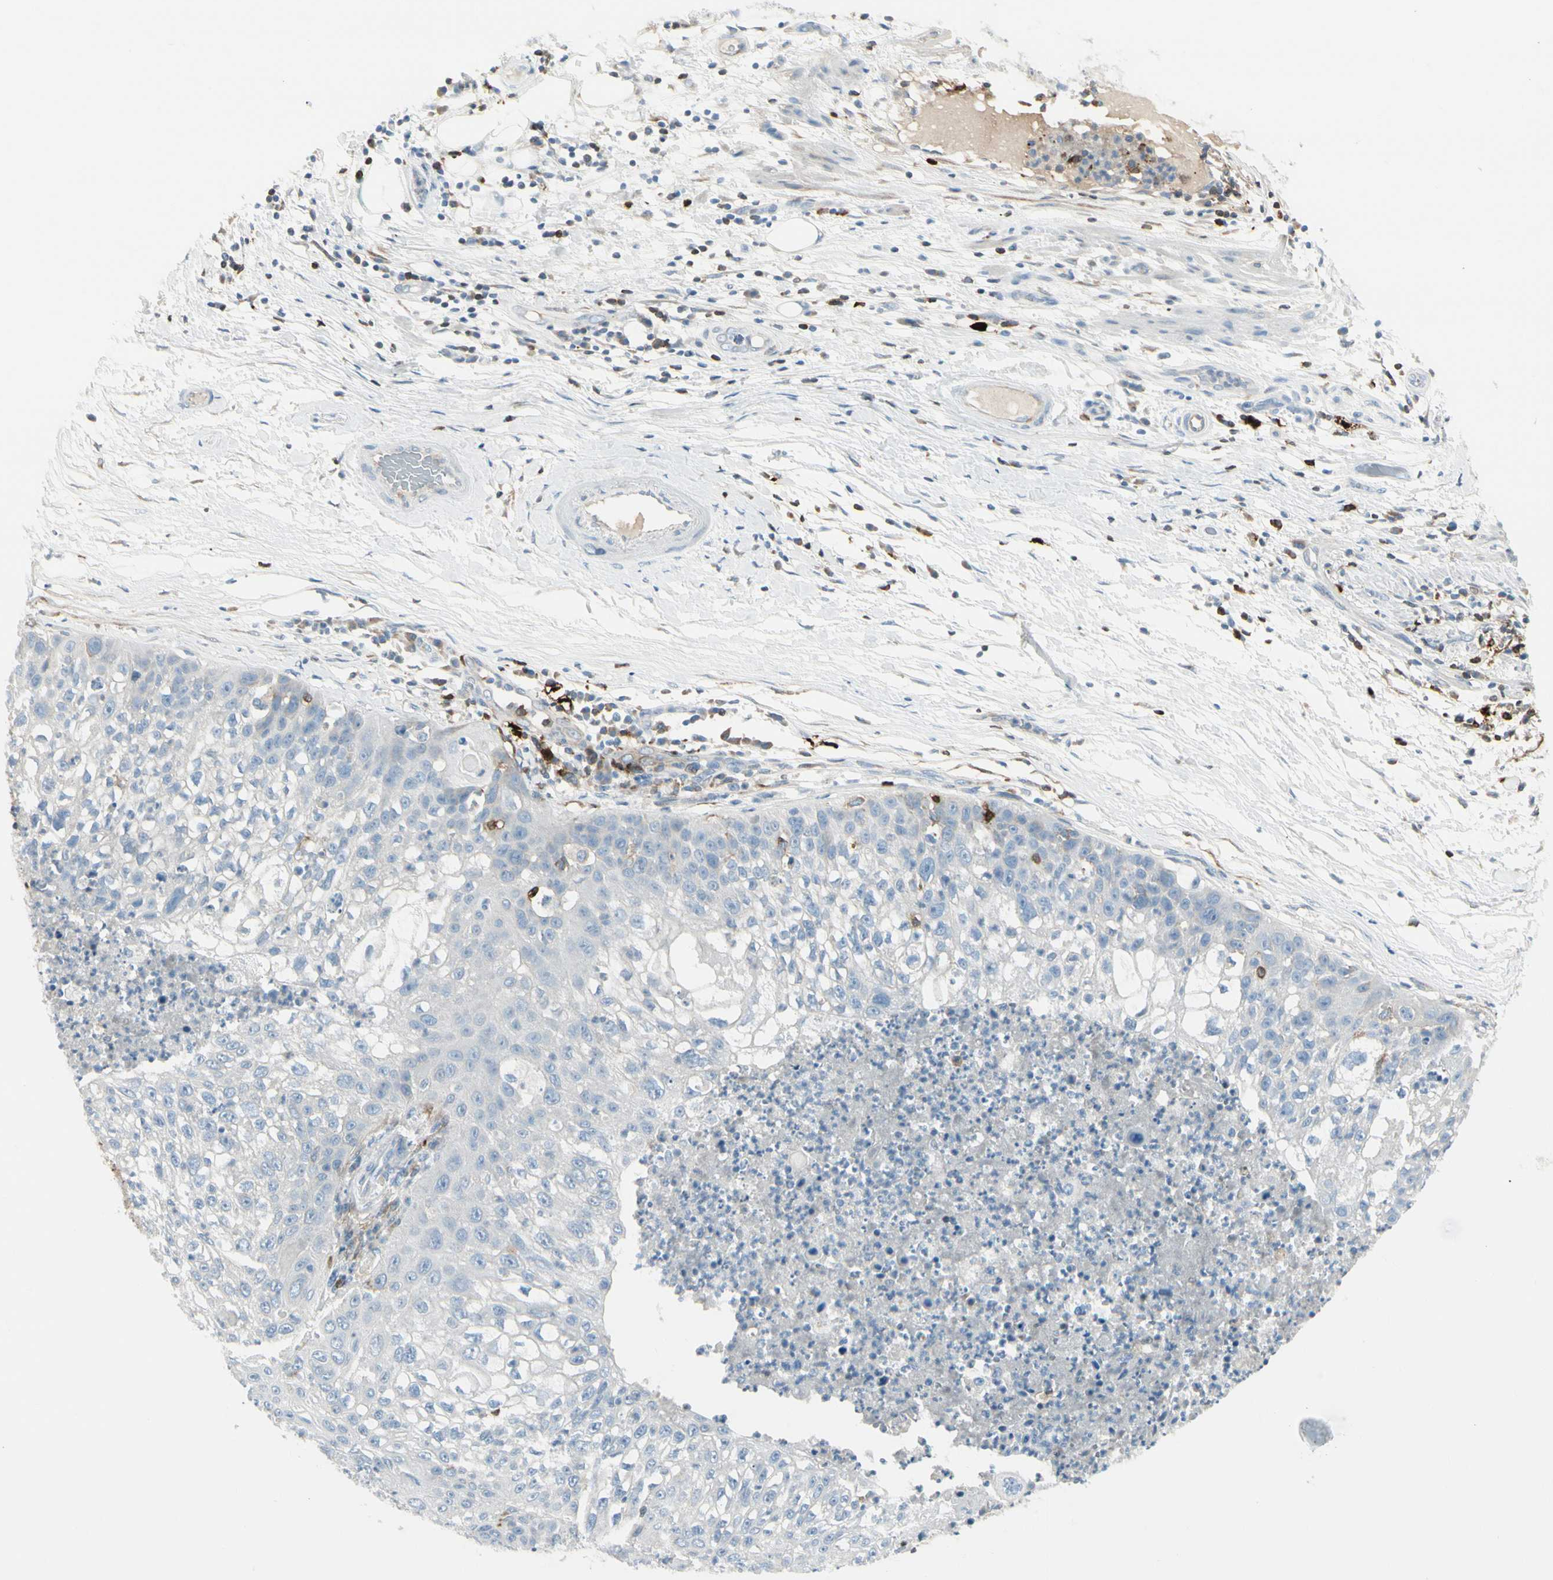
{"staining": {"intensity": "negative", "quantity": "none", "location": "none"}, "tissue": "lung cancer", "cell_type": "Tumor cells", "image_type": "cancer", "snomed": [{"axis": "morphology", "description": "Inflammation, NOS"}, {"axis": "morphology", "description": "Squamous cell carcinoma, NOS"}, {"axis": "topography", "description": "Lymph node"}, {"axis": "topography", "description": "Soft tissue"}, {"axis": "topography", "description": "Lung"}], "caption": "Tumor cells are negative for brown protein staining in lung squamous cell carcinoma.", "gene": "TRAF1", "patient": {"sex": "male", "age": 66}}